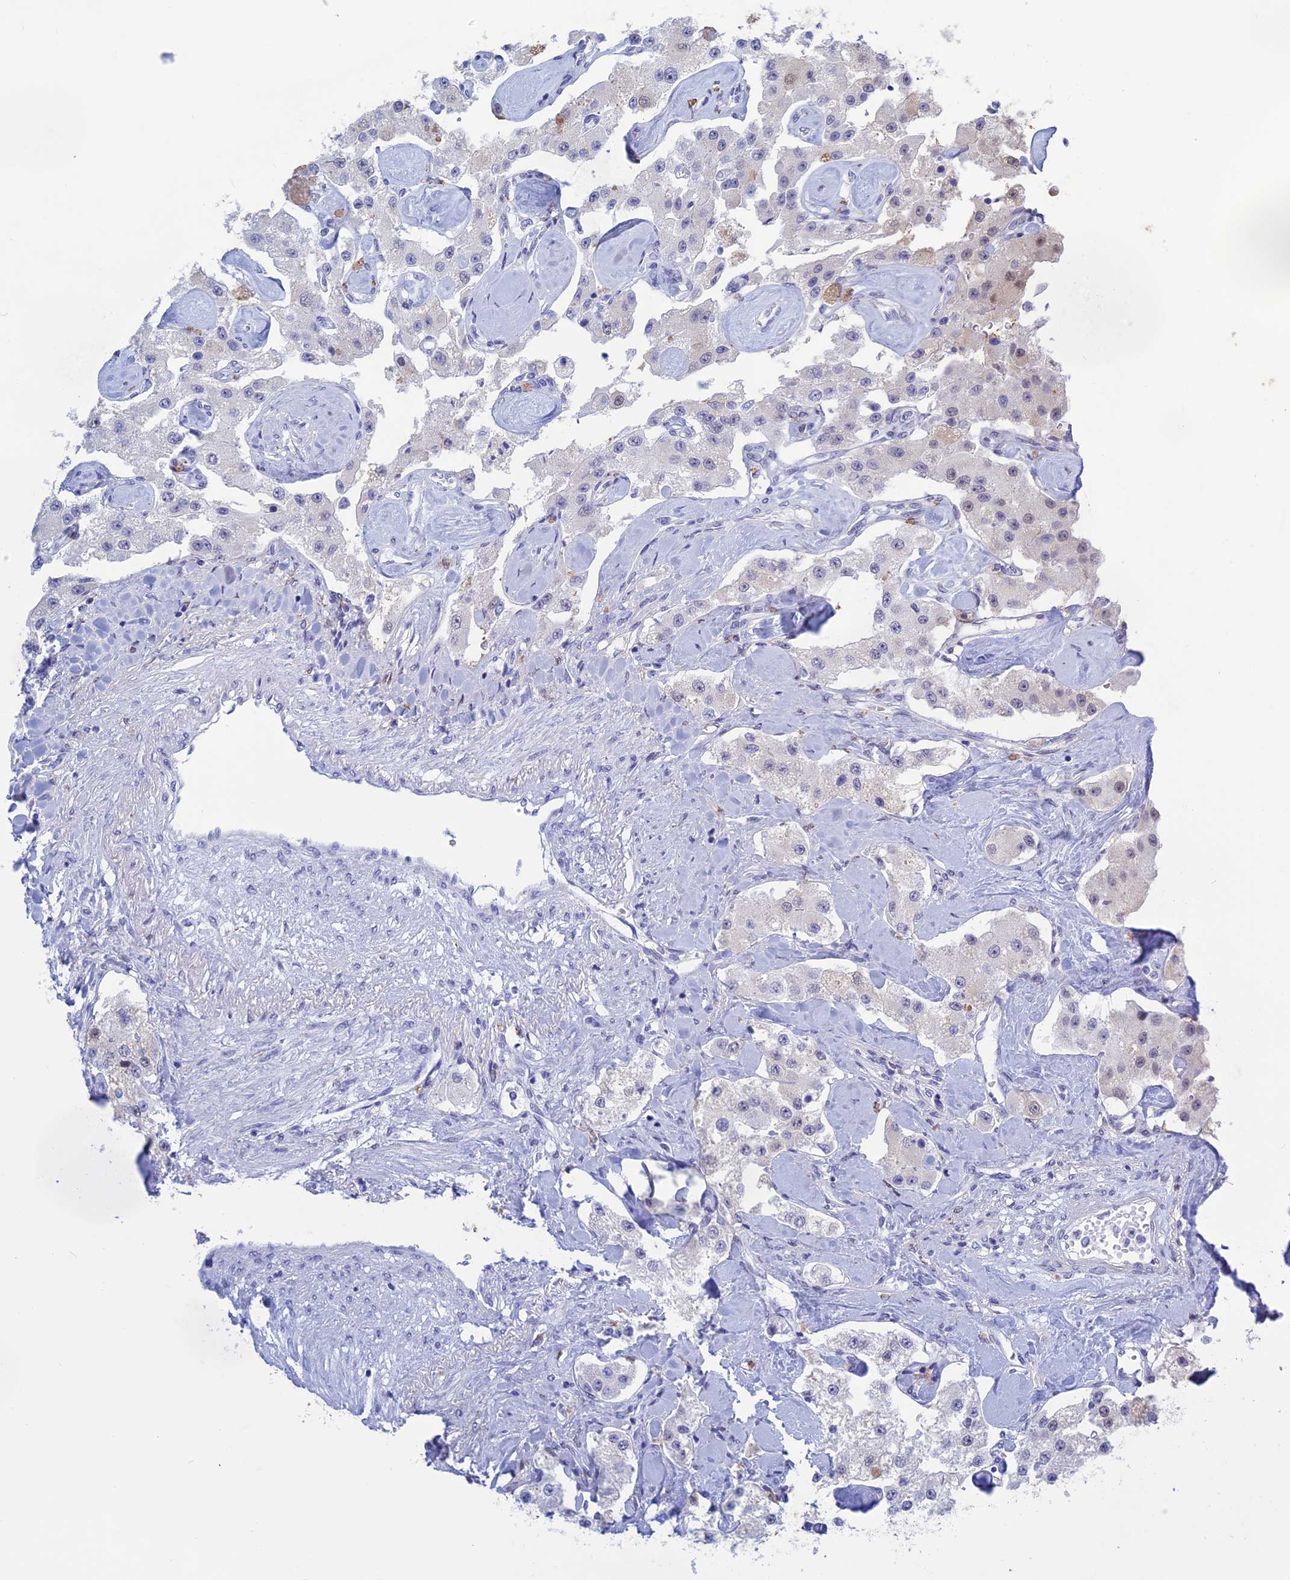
{"staining": {"intensity": "negative", "quantity": "none", "location": "none"}, "tissue": "carcinoid", "cell_type": "Tumor cells", "image_type": "cancer", "snomed": [{"axis": "morphology", "description": "Carcinoid, malignant, NOS"}, {"axis": "topography", "description": "Pancreas"}], "caption": "Tumor cells are negative for brown protein staining in carcinoid.", "gene": "LHFPL2", "patient": {"sex": "male", "age": 41}}